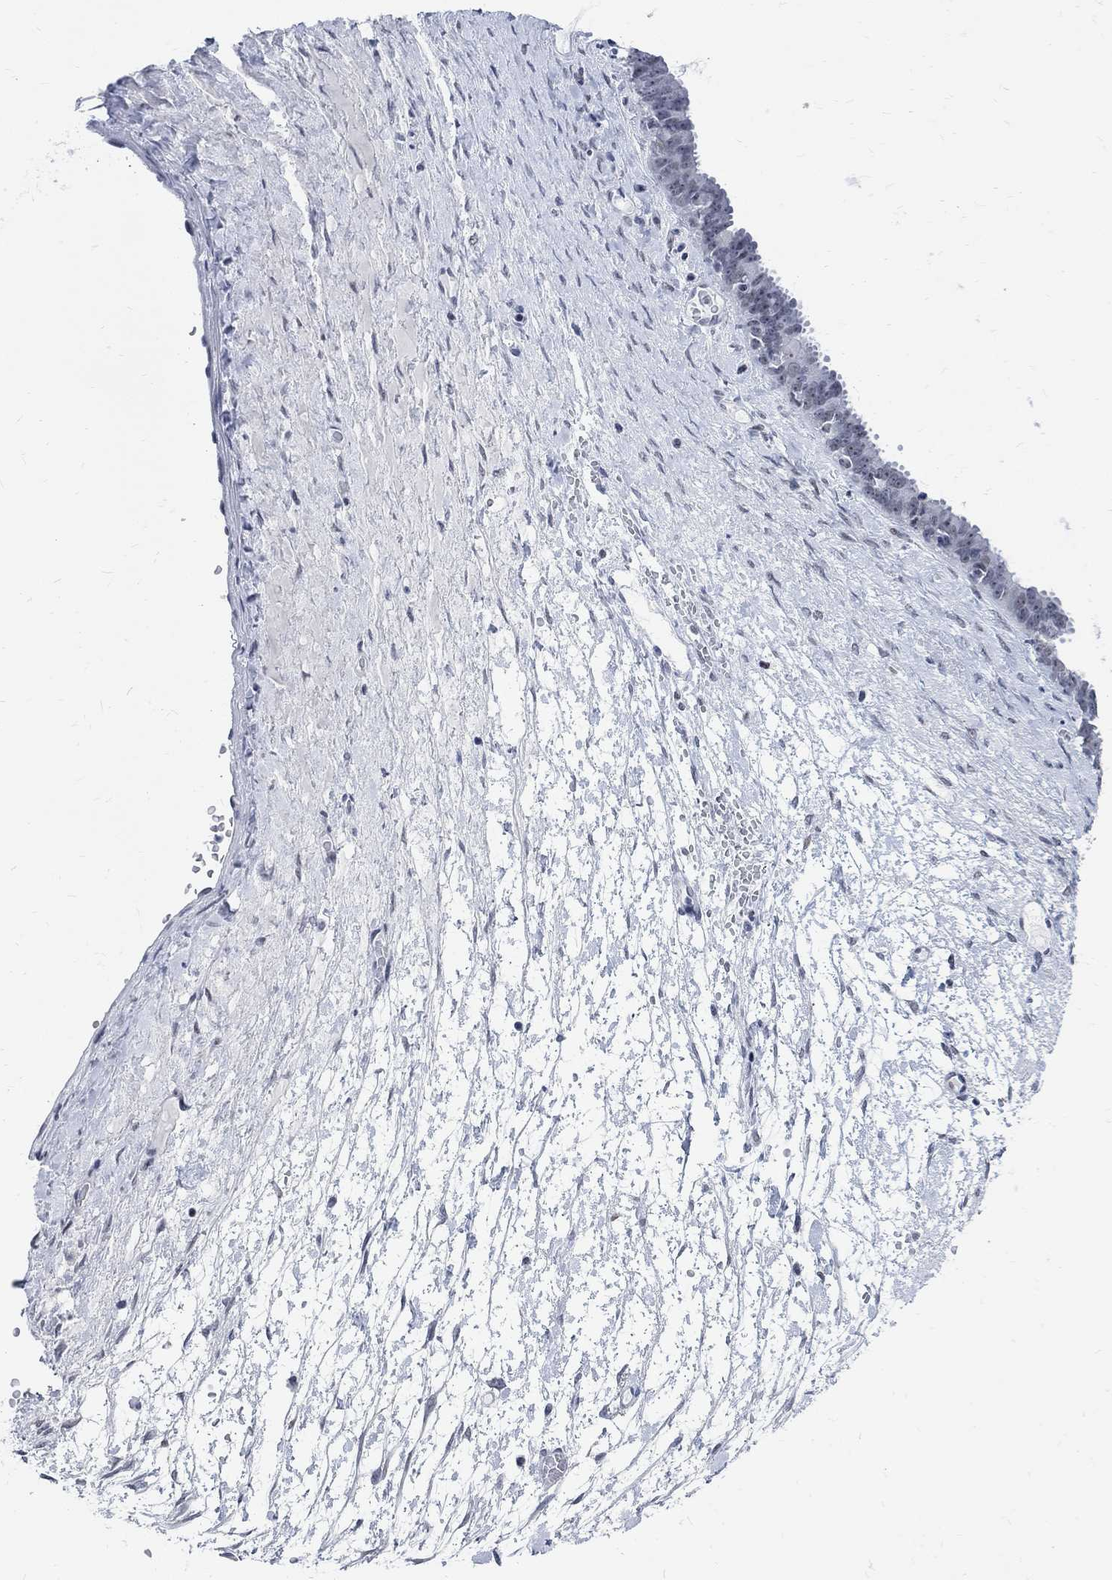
{"staining": {"intensity": "negative", "quantity": "none", "location": "none"}, "tissue": "ovarian cancer", "cell_type": "Tumor cells", "image_type": "cancer", "snomed": [{"axis": "morphology", "description": "Cystadenocarcinoma, serous, NOS"}, {"axis": "topography", "description": "Ovary"}], "caption": "An image of ovarian cancer stained for a protein shows no brown staining in tumor cells. (Brightfield microscopy of DAB (3,3'-diaminobenzidine) IHC at high magnification).", "gene": "DLK1", "patient": {"sex": "female", "age": 71}}